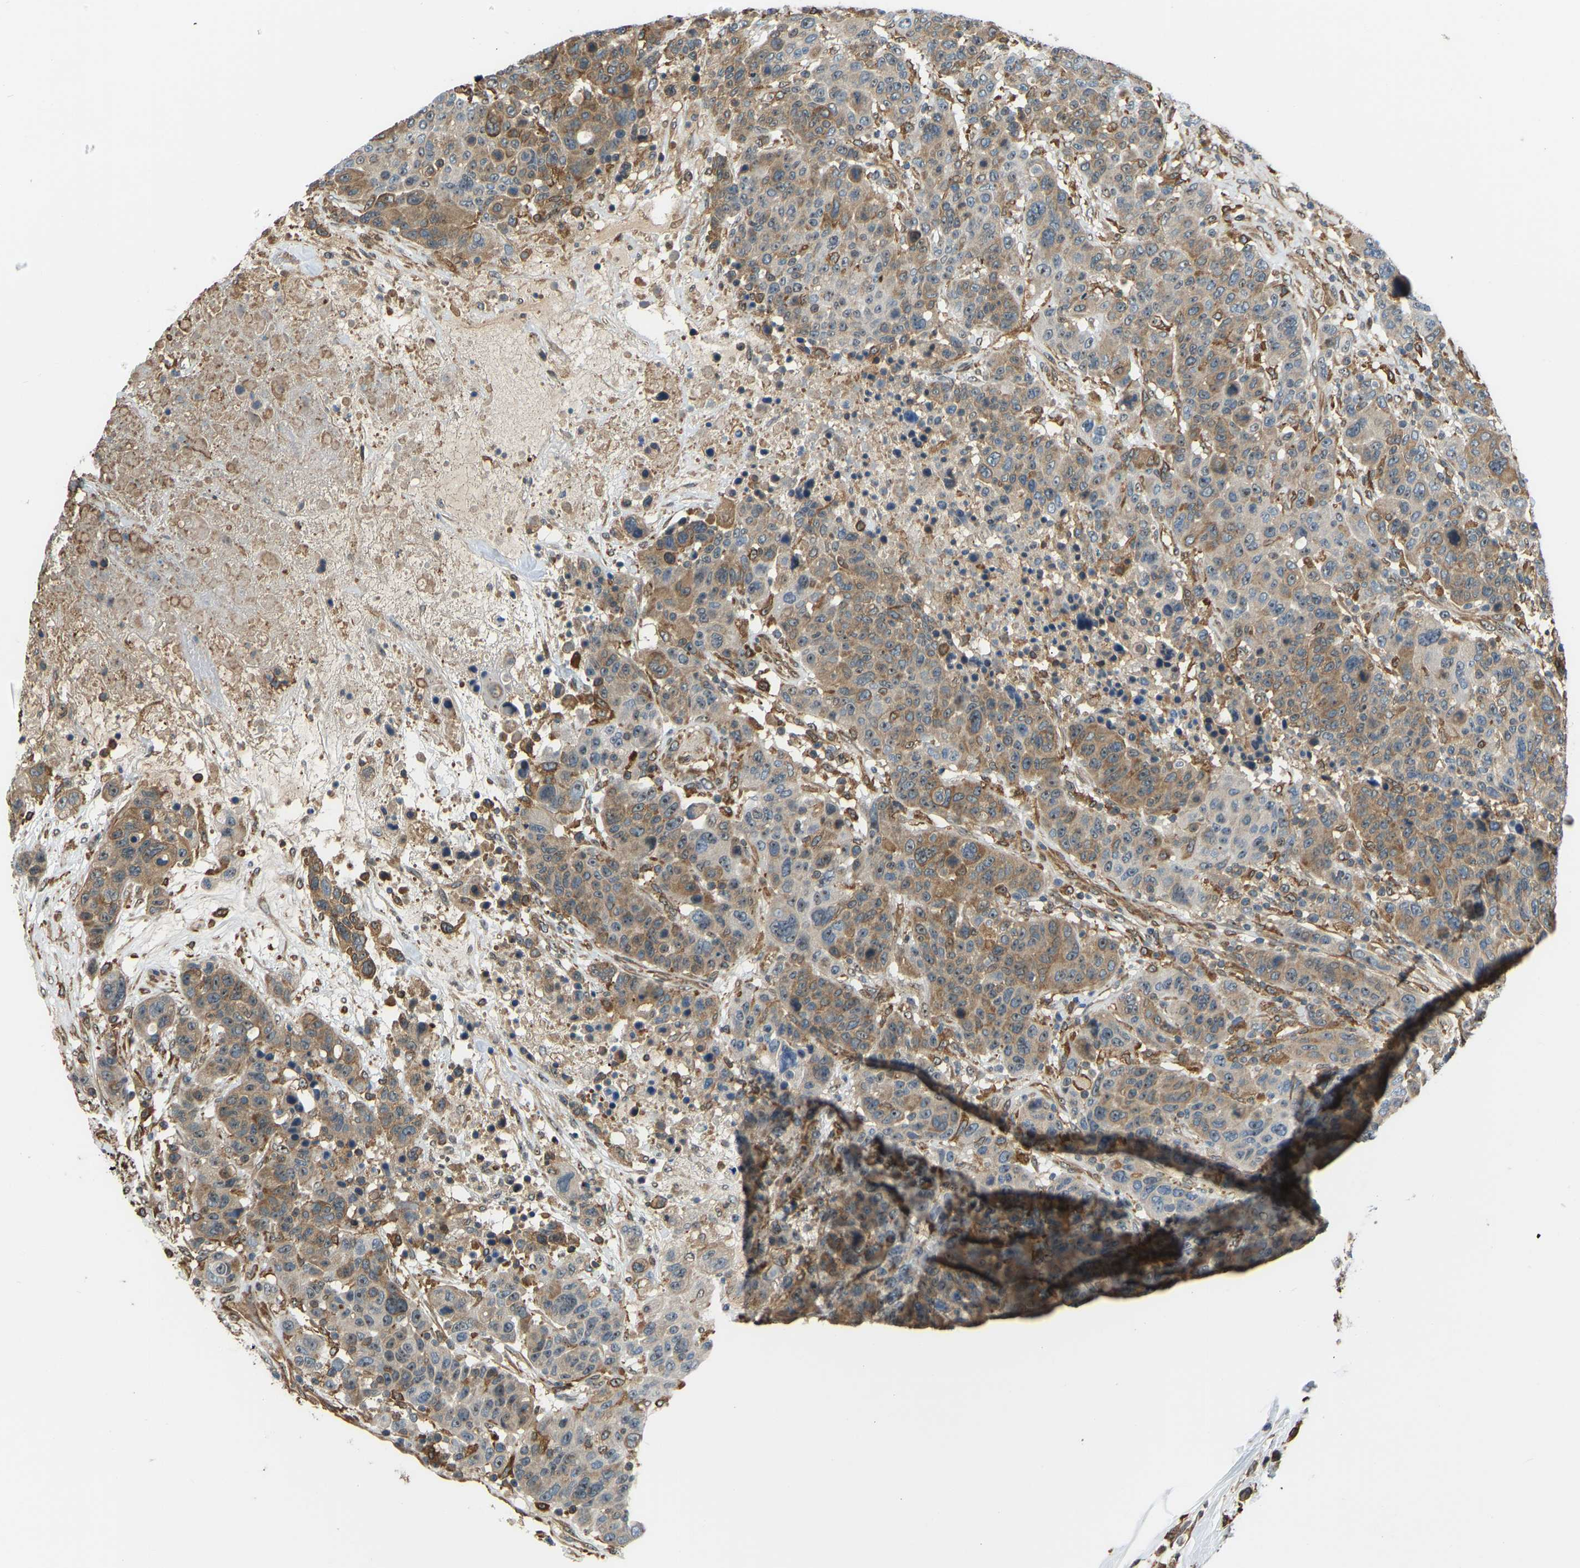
{"staining": {"intensity": "moderate", "quantity": ">75%", "location": "cytoplasmic/membranous,nuclear"}, "tissue": "breast cancer", "cell_type": "Tumor cells", "image_type": "cancer", "snomed": [{"axis": "morphology", "description": "Duct carcinoma"}, {"axis": "topography", "description": "Breast"}], "caption": "Moderate cytoplasmic/membranous and nuclear staining is present in approximately >75% of tumor cells in breast infiltrating ductal carcinoma.", "gene": "OS9", "patient": {"sex": "female", "age": 37}}